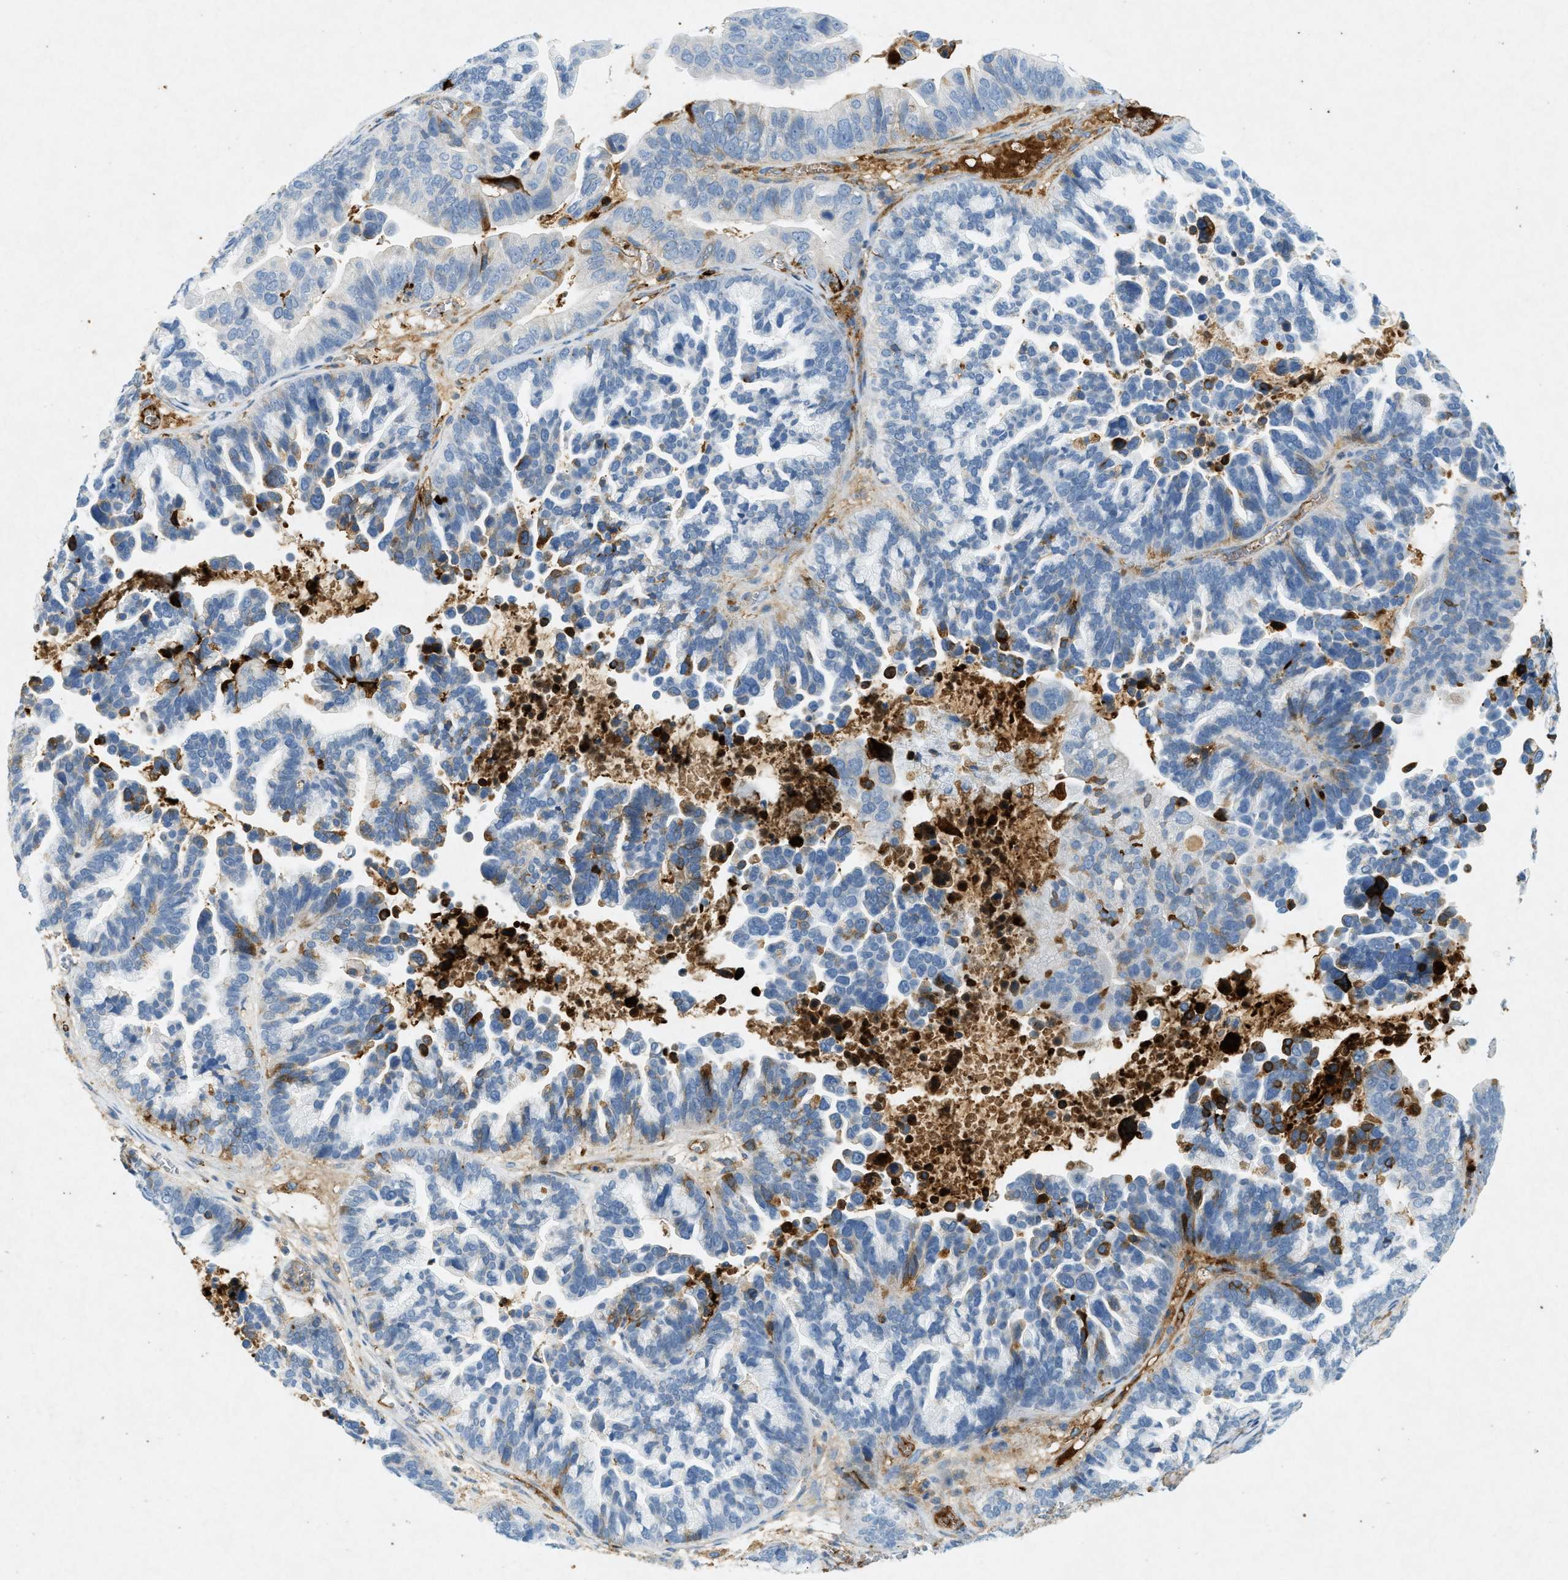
{"staining": {"intensity": "moderate", "quantity": "<25%", "location": "cytoplasmic/membranous"}, "tissue": "ovarian cancer", "cell_type": "Tumor cells", "image_type": "cancer", "snomed": [{"axis": "morphology", "description": "Cystadenocarcinoma, serous, NOS"}, {"axis": "topography", "description": "Ovary"}], "caption": "Ovarian cancer stained with a brown dye displays moderate cytoplasmic/membranous positive positivity in about <25% of tumor cells.", "gene": "F2", "patient": {"sex": "female", "age": 56}}